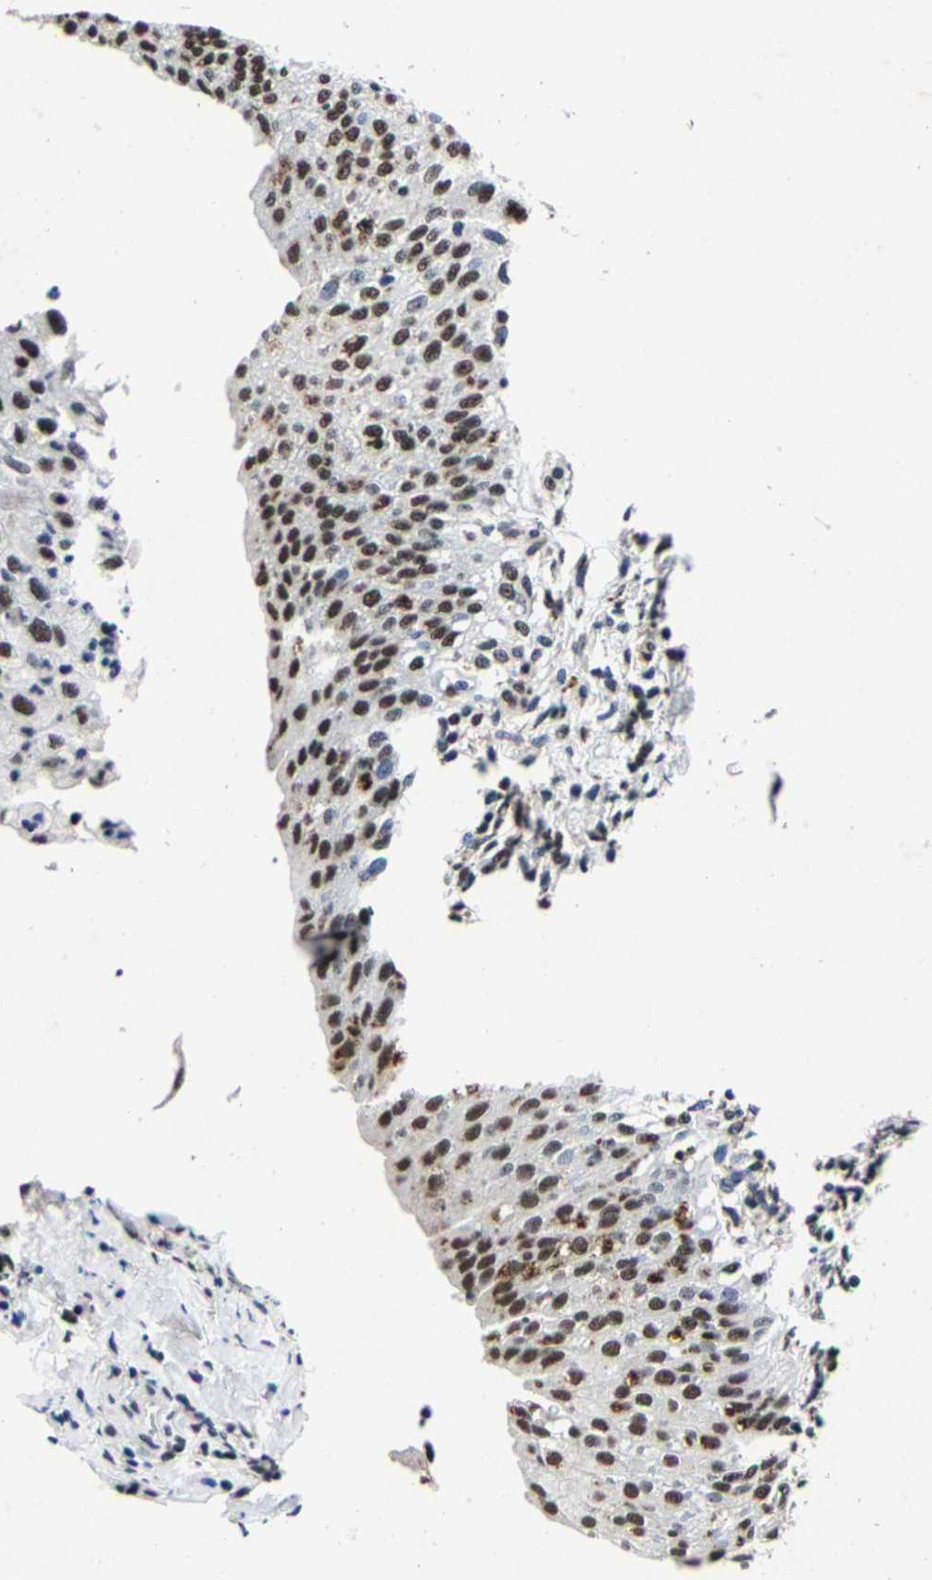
{"staining": {"intensity": "moderate", "quantity": ">75%", "location": "nuclear"}, "tissue": "urinary bladder", "cell_type": "Urothelial cells", "image_type": "normal", "snomed": [{"axis": "morphology", "description": "Normal tissue, NOS"}, {"axis": "topography", "description": "Urinary bladder"}], "caption": "This is an image of immunohistochemistry staining of benign urinary bladder, which shows moderate positivity in the nuclear of urothelial cells.", "gene": "RBM45", "patient": {"sex": "female", "age": 60}}